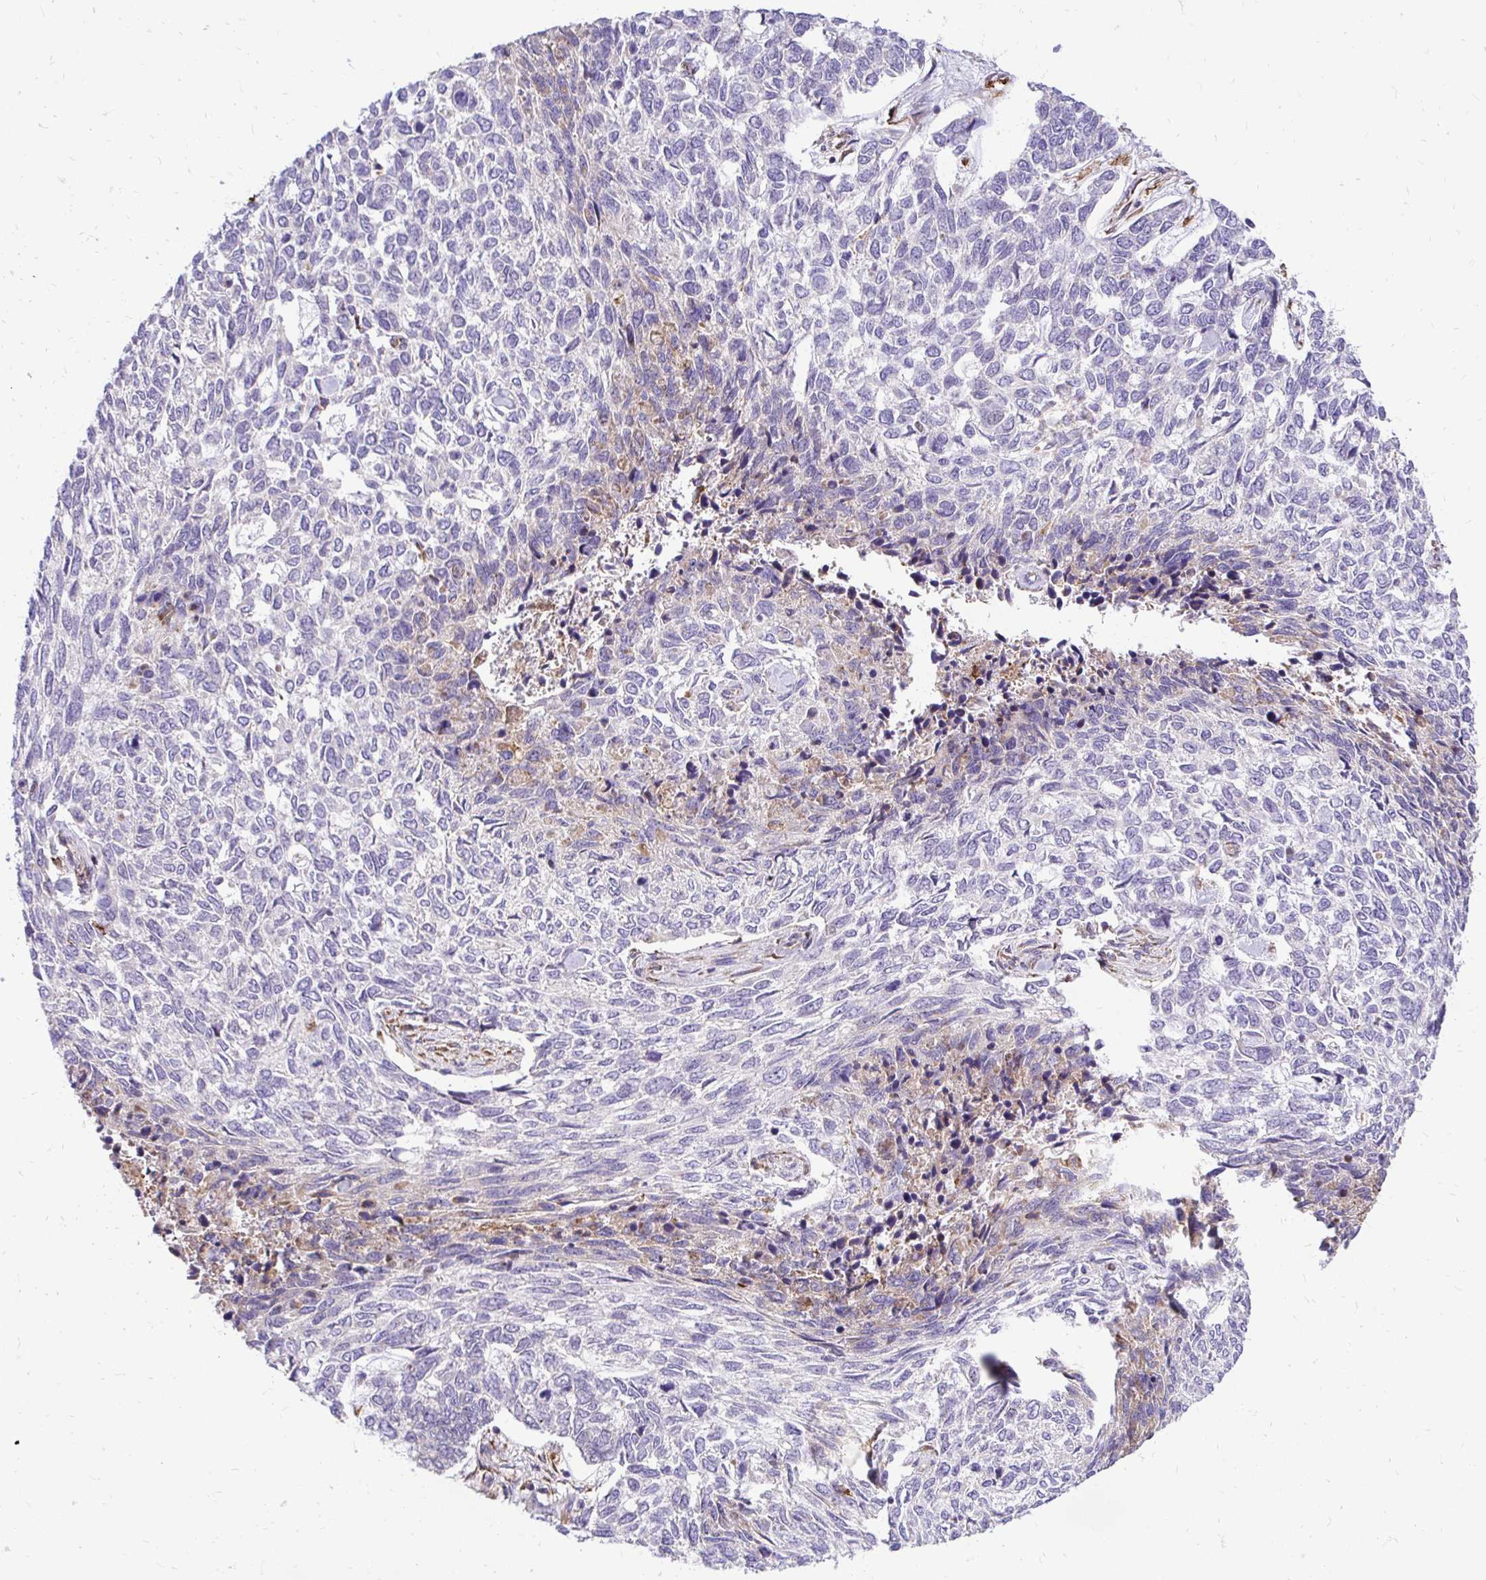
{"staining": {"intensity": "negative", "quantity": "none", "location": "none"}, "tissue": "skin cancer", "cell_type": "Tumor cells", "image_type": "cancer", "snomed": [{"axis": "morphology", "description": "Basal cell carcinoma"}, {"axis": "topography", "description": "Skin"}], "caption": "A high-resolution micrograph shows IHC staining of skin cancer (basal cell carcinoma), which reveals no significant staining in tumor cells. Brightfield microscopy of immunohistochemistry (IHC) stained with DAB (3,3'-diaminobenzidine) (brown) and hematoxylin (blue), captured at high magnification.", "gene": "NAALAD2", "patient": {"sex": "female", "age": 65}}